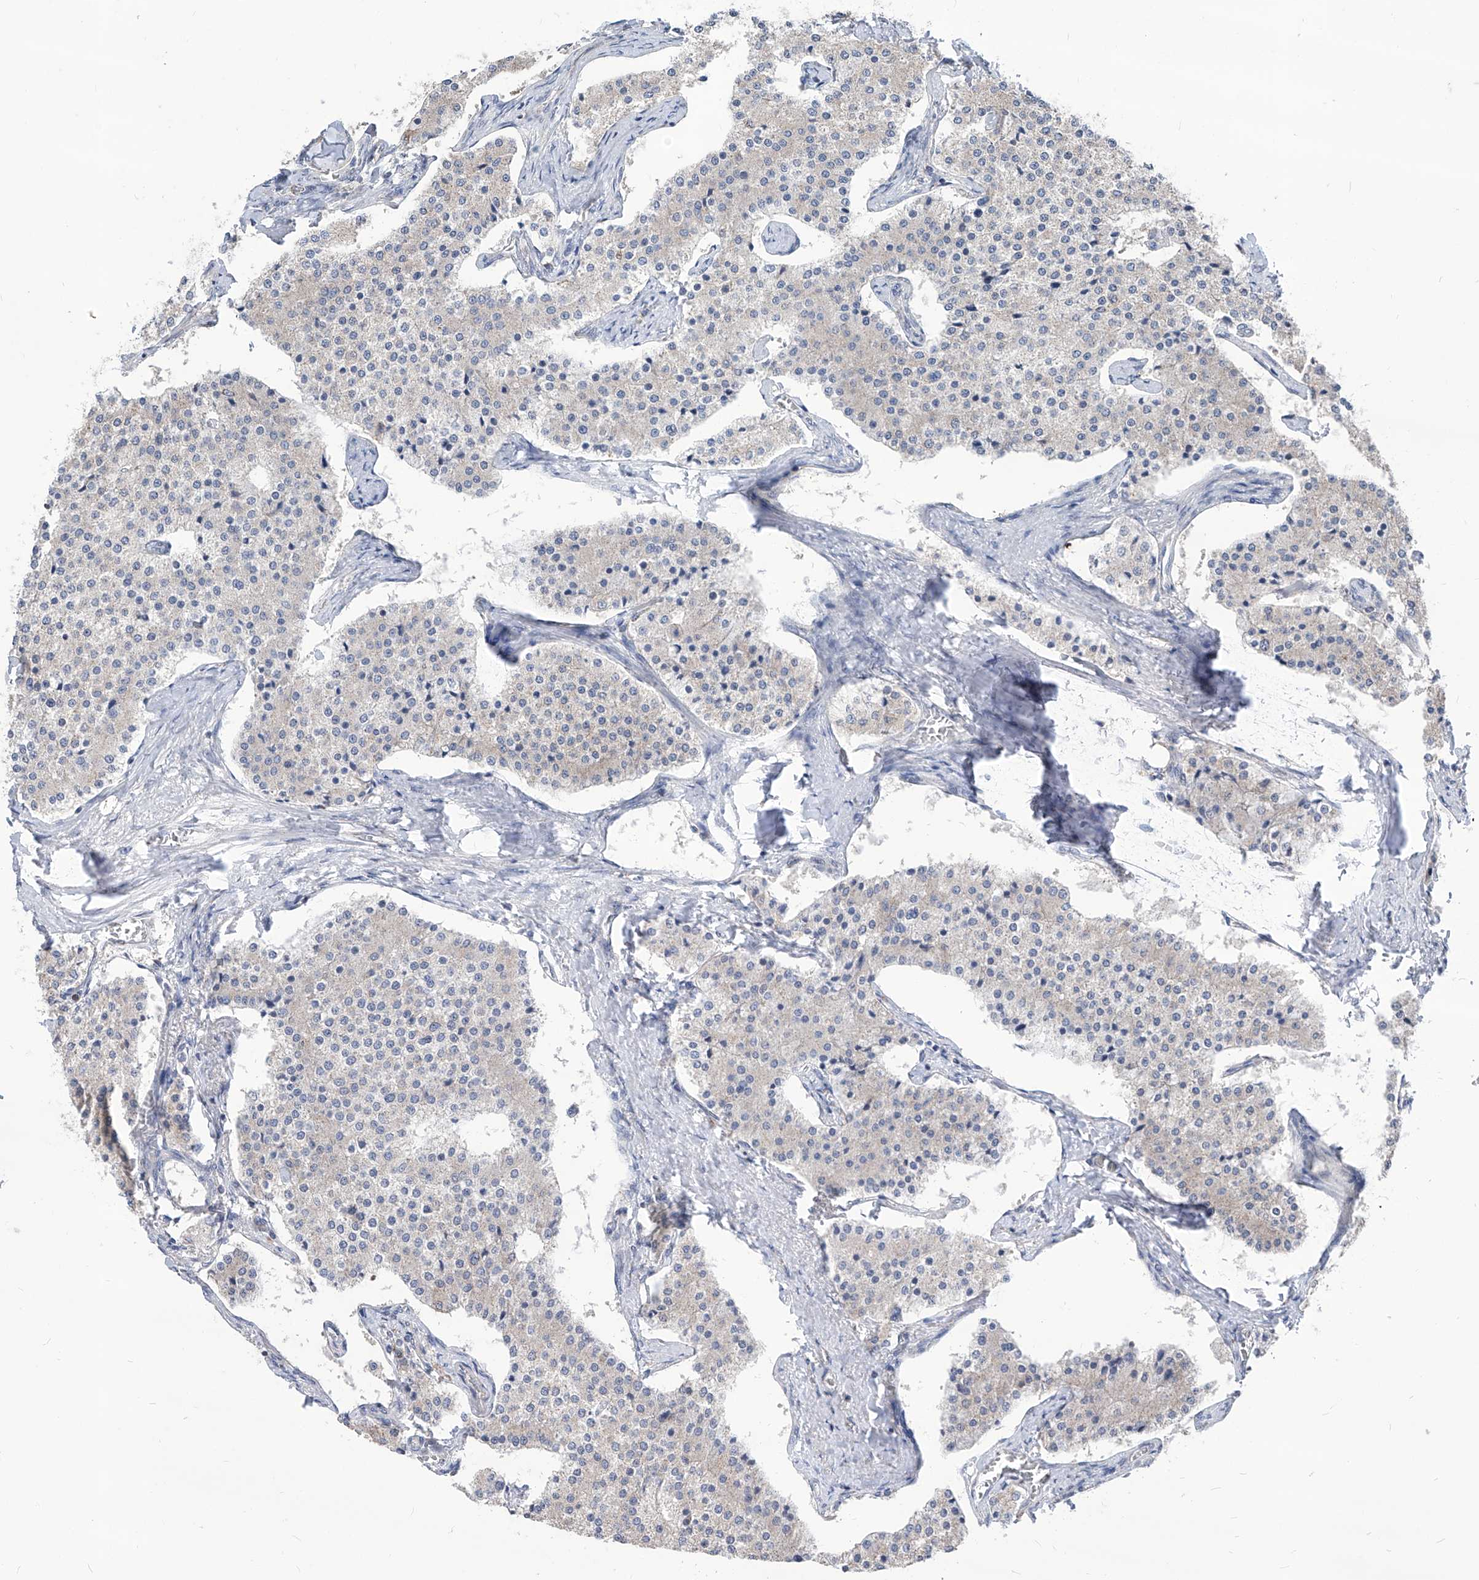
{"staining": {"intensity": "negative", "quantity": "none", "location": "none"}, "tissue": "carcinoid", "cell_type": "Tumor cells", "image_type": "cancer", "snomed": [{"axis": "morphology", "description": "Carcinoid, malignant, NOS"}, {"axis": "topography", "description": "Colon"}], "caption": "An image of human carcinoid is negative for staining in tumor cells.", "gene": "AGPS", "patient": {"sex": "female", "age": 52}}